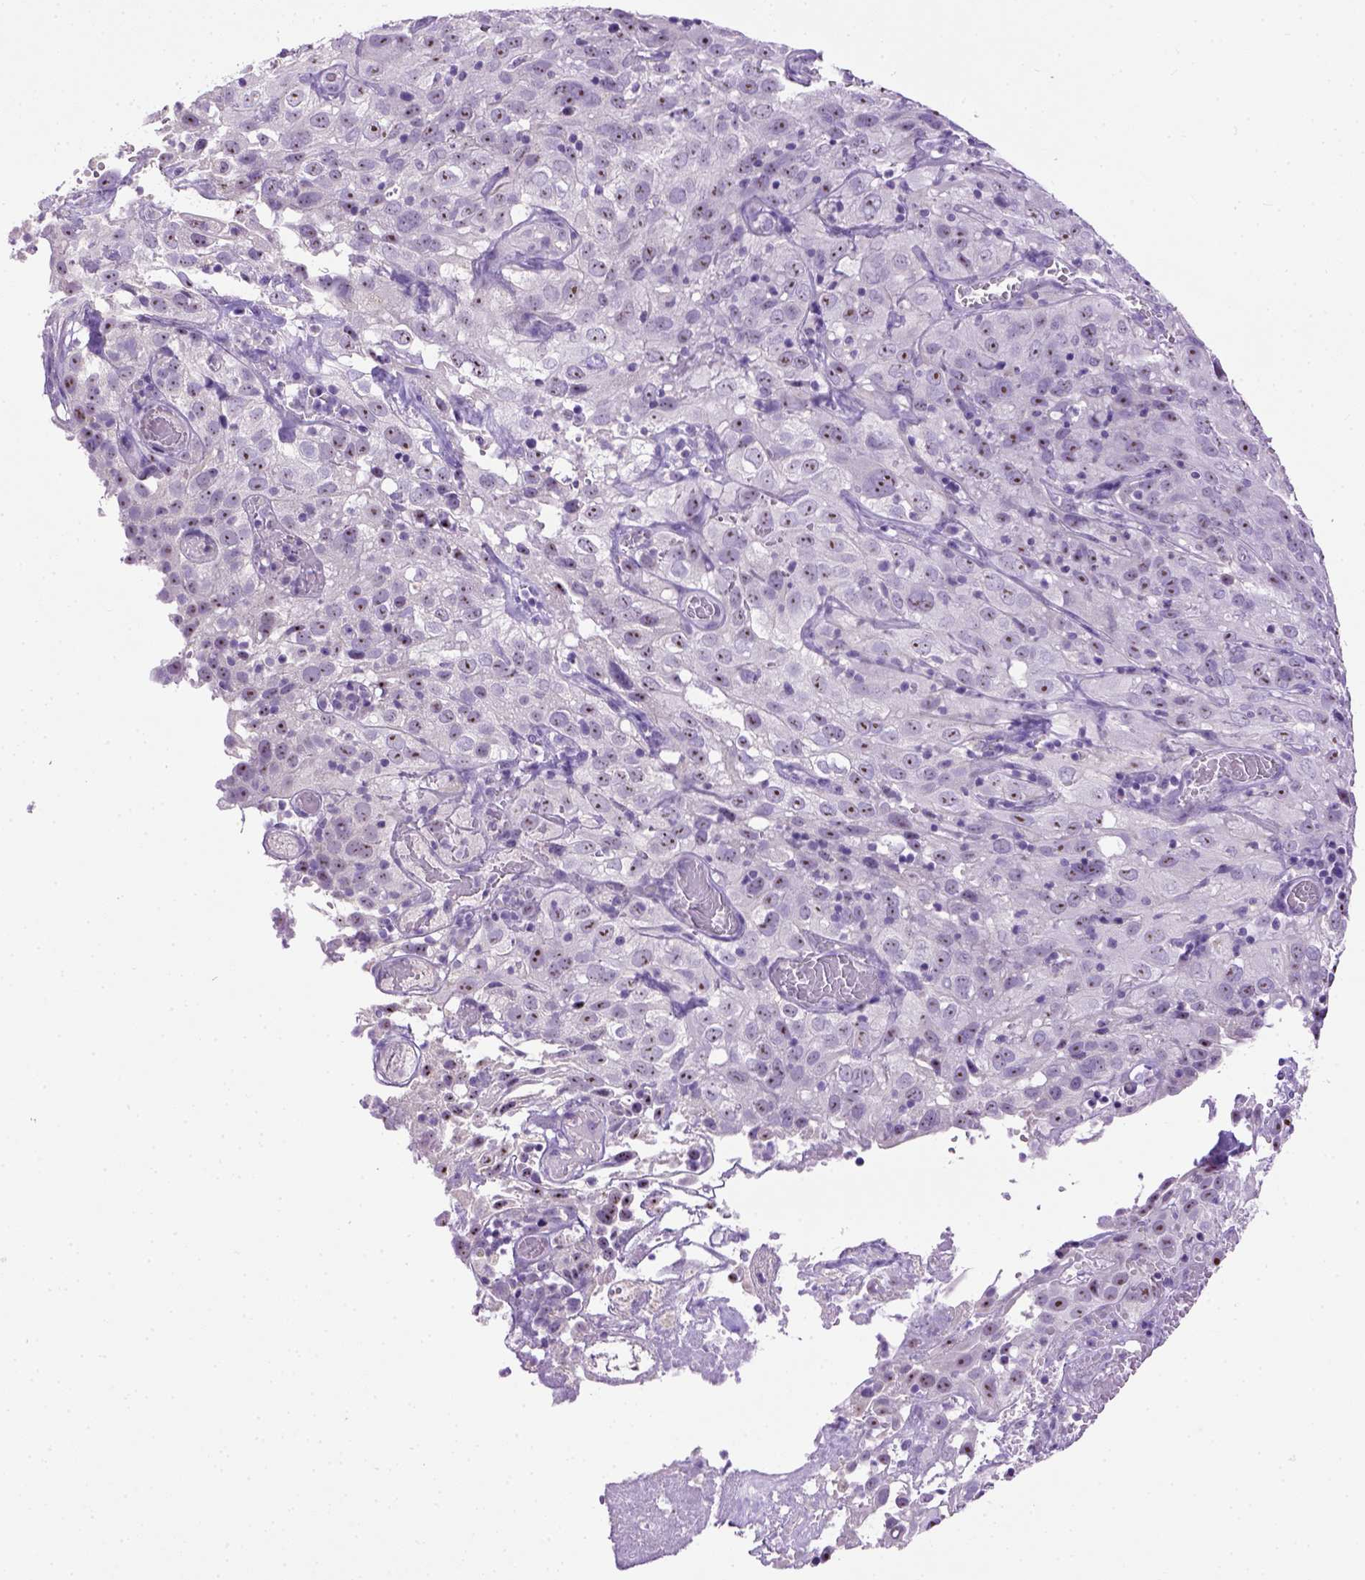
{"staining": {"intensity": "strong", "quantity": "25%-75%", "location": "nuclear"}, "tissue": "cervical cancer", "cell_type": "Tumor cells", "image_type": "cancer", "snomed": [{"axis": "morphology", "description": "Squamous cell carcinoma, NOS"}, {"axis": "topography", "description": "Cervix"}], "caption": "Protein expression analysis of squamous cell carcinoma (cervical) displays strong nuclear positivity in about 25%-75% of tumor cells. (brown staining indicates protein expression, while blue staining denotes nuclei).", "gene": "UTP4", "patient": {"sex": "female", "age": 32}}